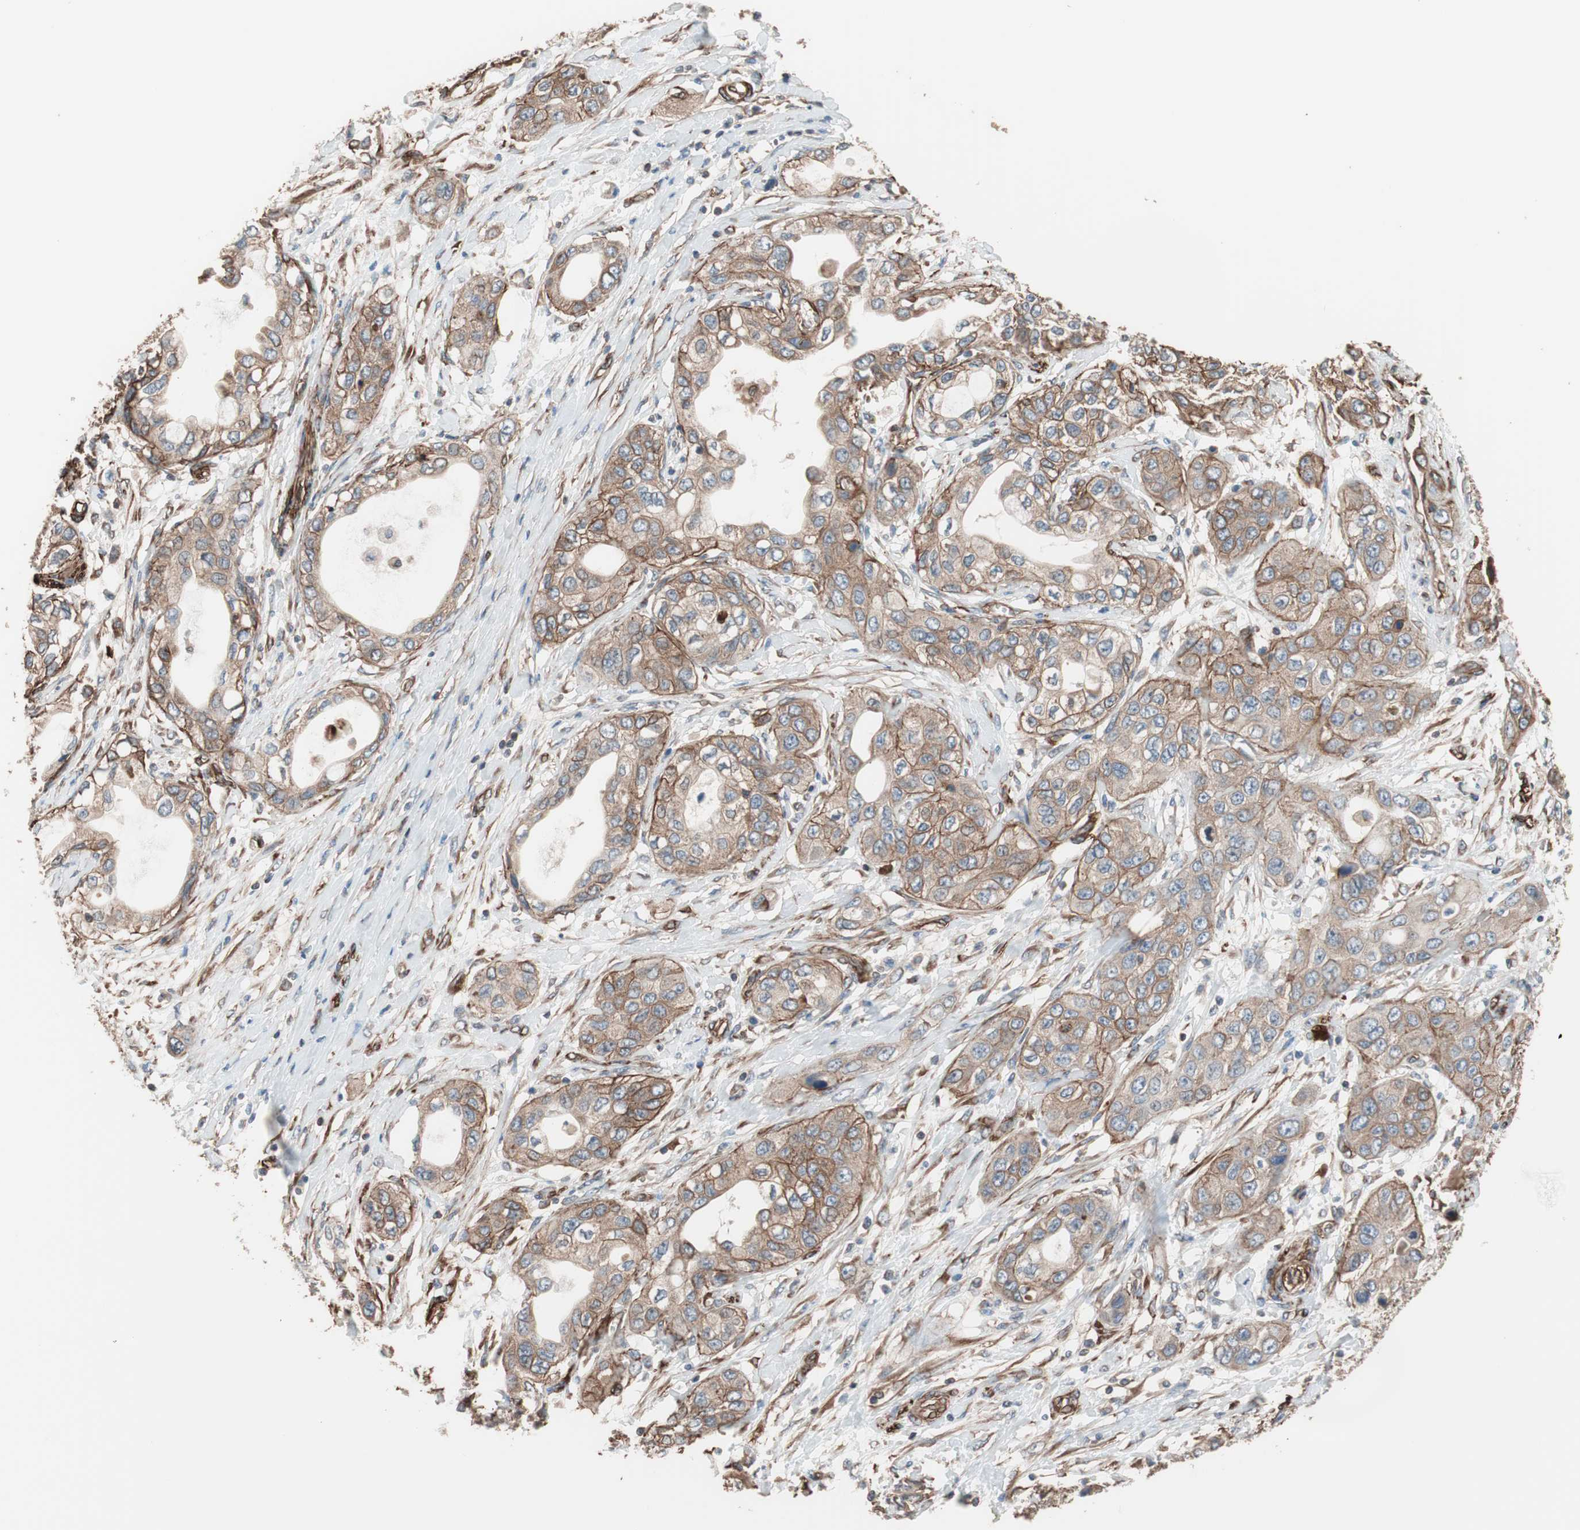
{"staining": {"intensity": "moderate", "quantity": ">75%", "location": "cytoplasmic/membranous"}, "tissue": "pancreatic cancer", "cell_type": "Tumor cells", "image_type": "cancer", "snomed": [{"axis": "morphology", "description": "Adenocarcinoma, NOS"}, {"axis": "topography", "description": "Pancreas"}], "caption": "The histopathology image displays a brown stain indicating the presence of a protein in the cytoplasmic/membranous of tumor cells in adenocarcinoma (pancreatic).", "gene": "GPSM2", "patient": {"sex": "female", "age": 70}}